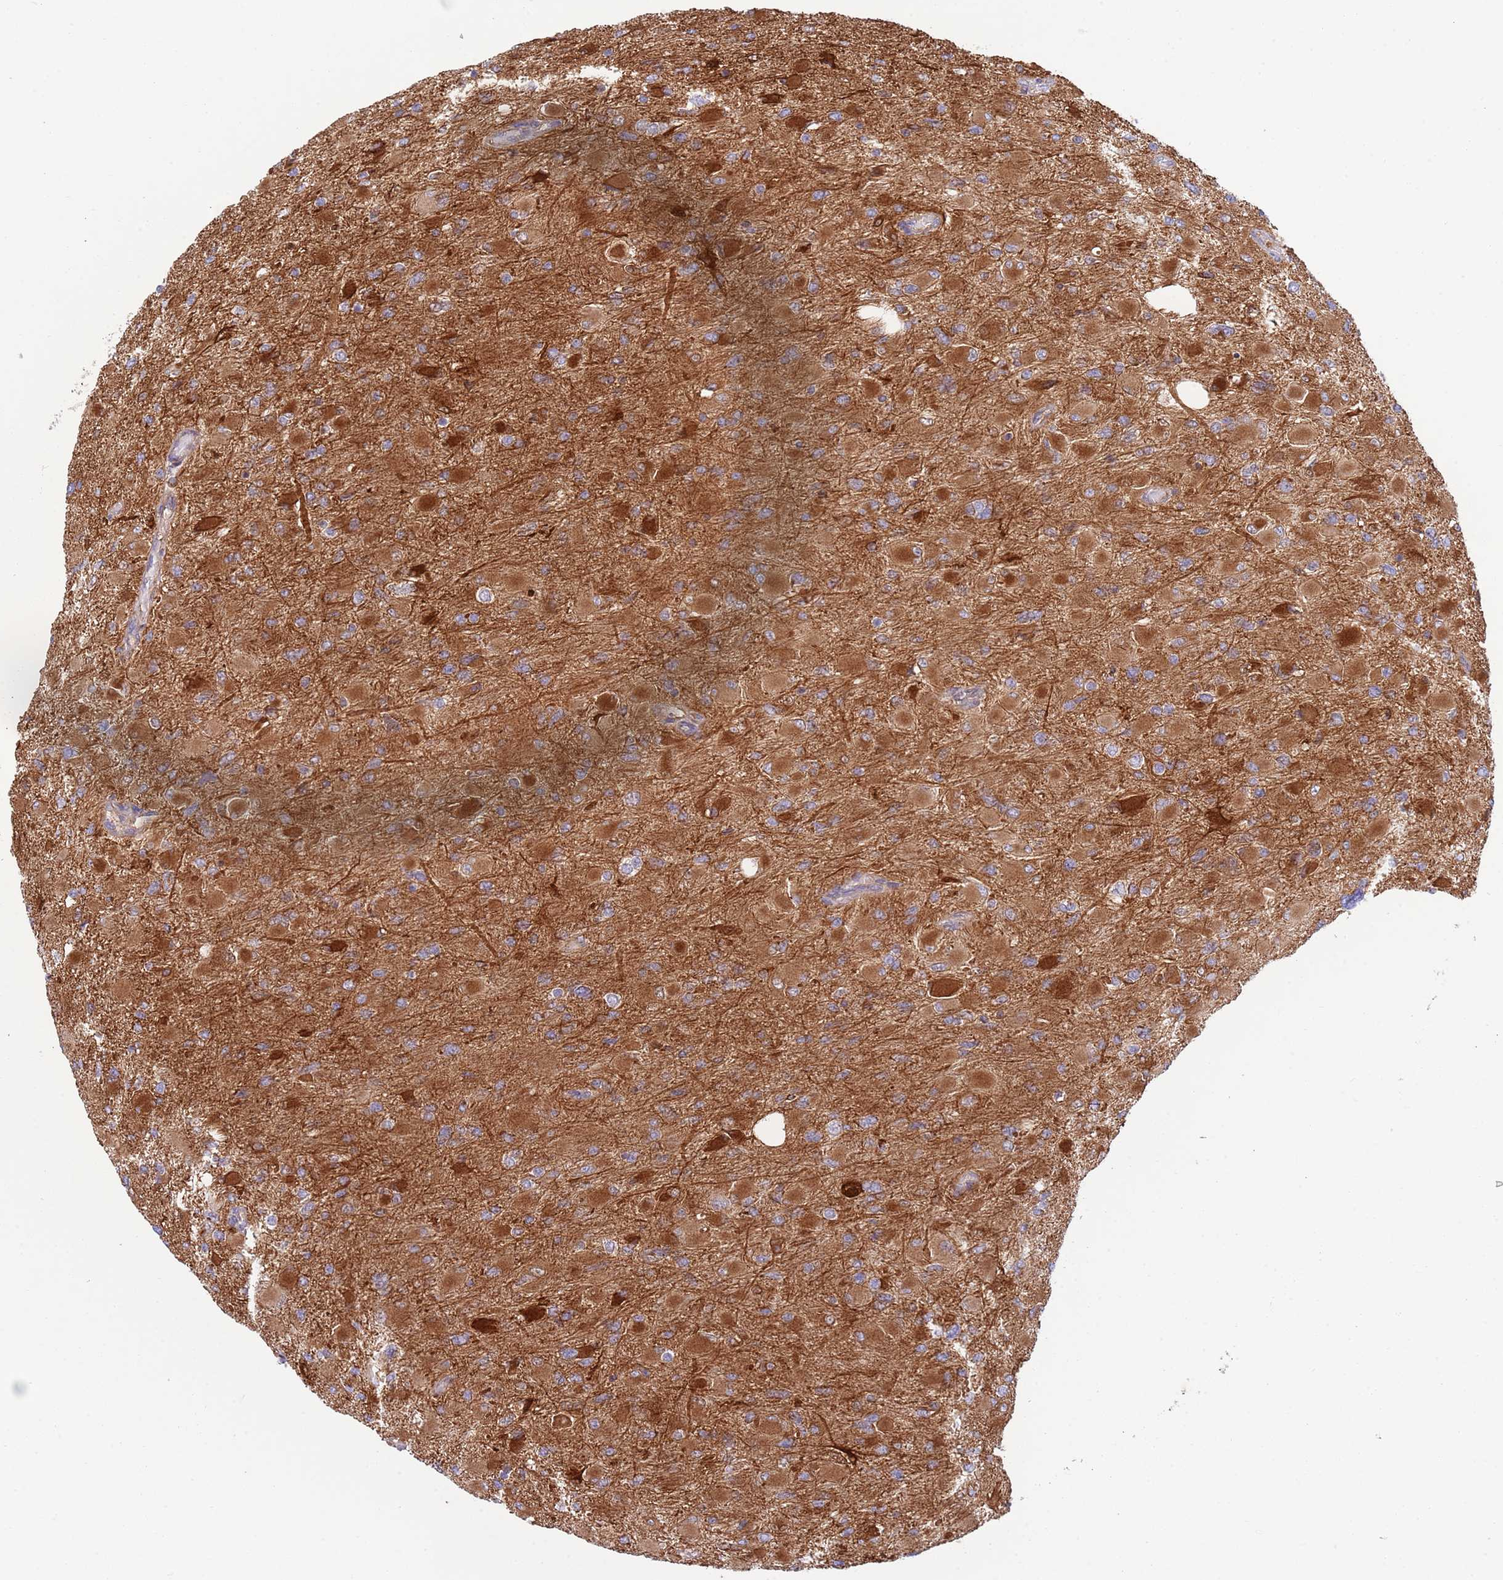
{"staining": {"intensity": "weak", "quantity": "<25%", "location": "cytoplasmic/membranous"}, "tissue": "glioma", "cell_type": "Tumor cells", "image_type": "cancer", "snomed": [{"axis": "morphology", "description": "Glioma, malignant, High grade"}, {"axis": "topography", "description": "Cerebral cortex"}], "caption": "This is an immunohistochemistry (IHC) photomicrograph of human glioma. There is no staining in tumor cells.", "gene": "ZMYM5", "patient": {"sex": "female", "age": 36}}